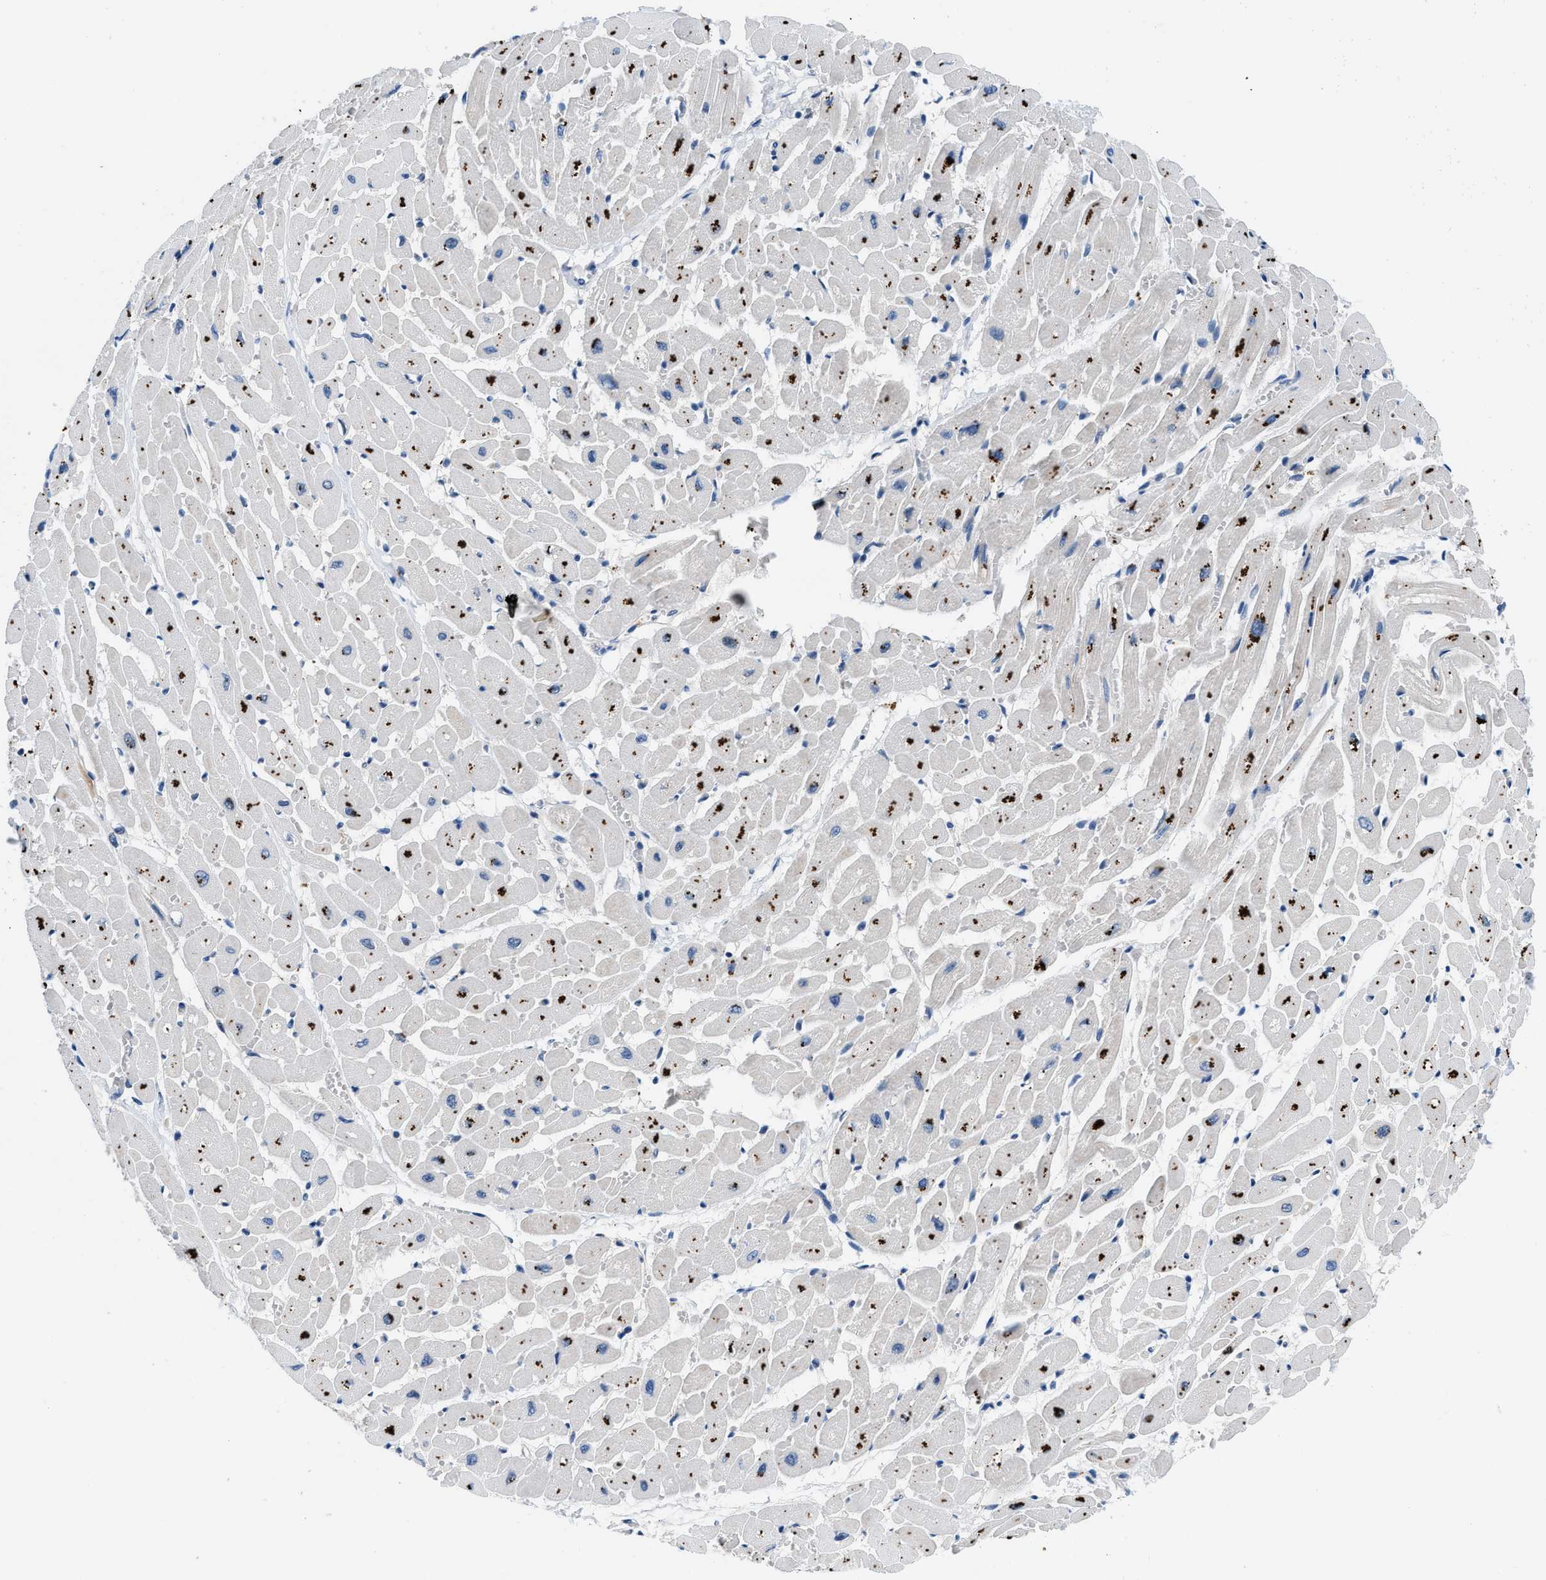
{"staining": {"intensity": "strong", "quantity": "<25%", "location": "cytoplasmic/membranous"}, "tissue": "heart muscle", "cell_type": "Cardiomyocytes", "image_type": "normal", "snomed": [{"axis": "morphology", "description": "Normal tissue, NOS"}, {"axis": "topography", "description": "Heart"}], "caption": "Immunohistochemical staining of unremarkable human heart muscle reveals strong cytoplasmic/membranous protein positivity in about <25% of cardiomyocytes. (DAB = brown stain, brightfield microscopy at high magnification).", "gene": "ADGRE3", "patient": {"sex": "male", "age": 45}}